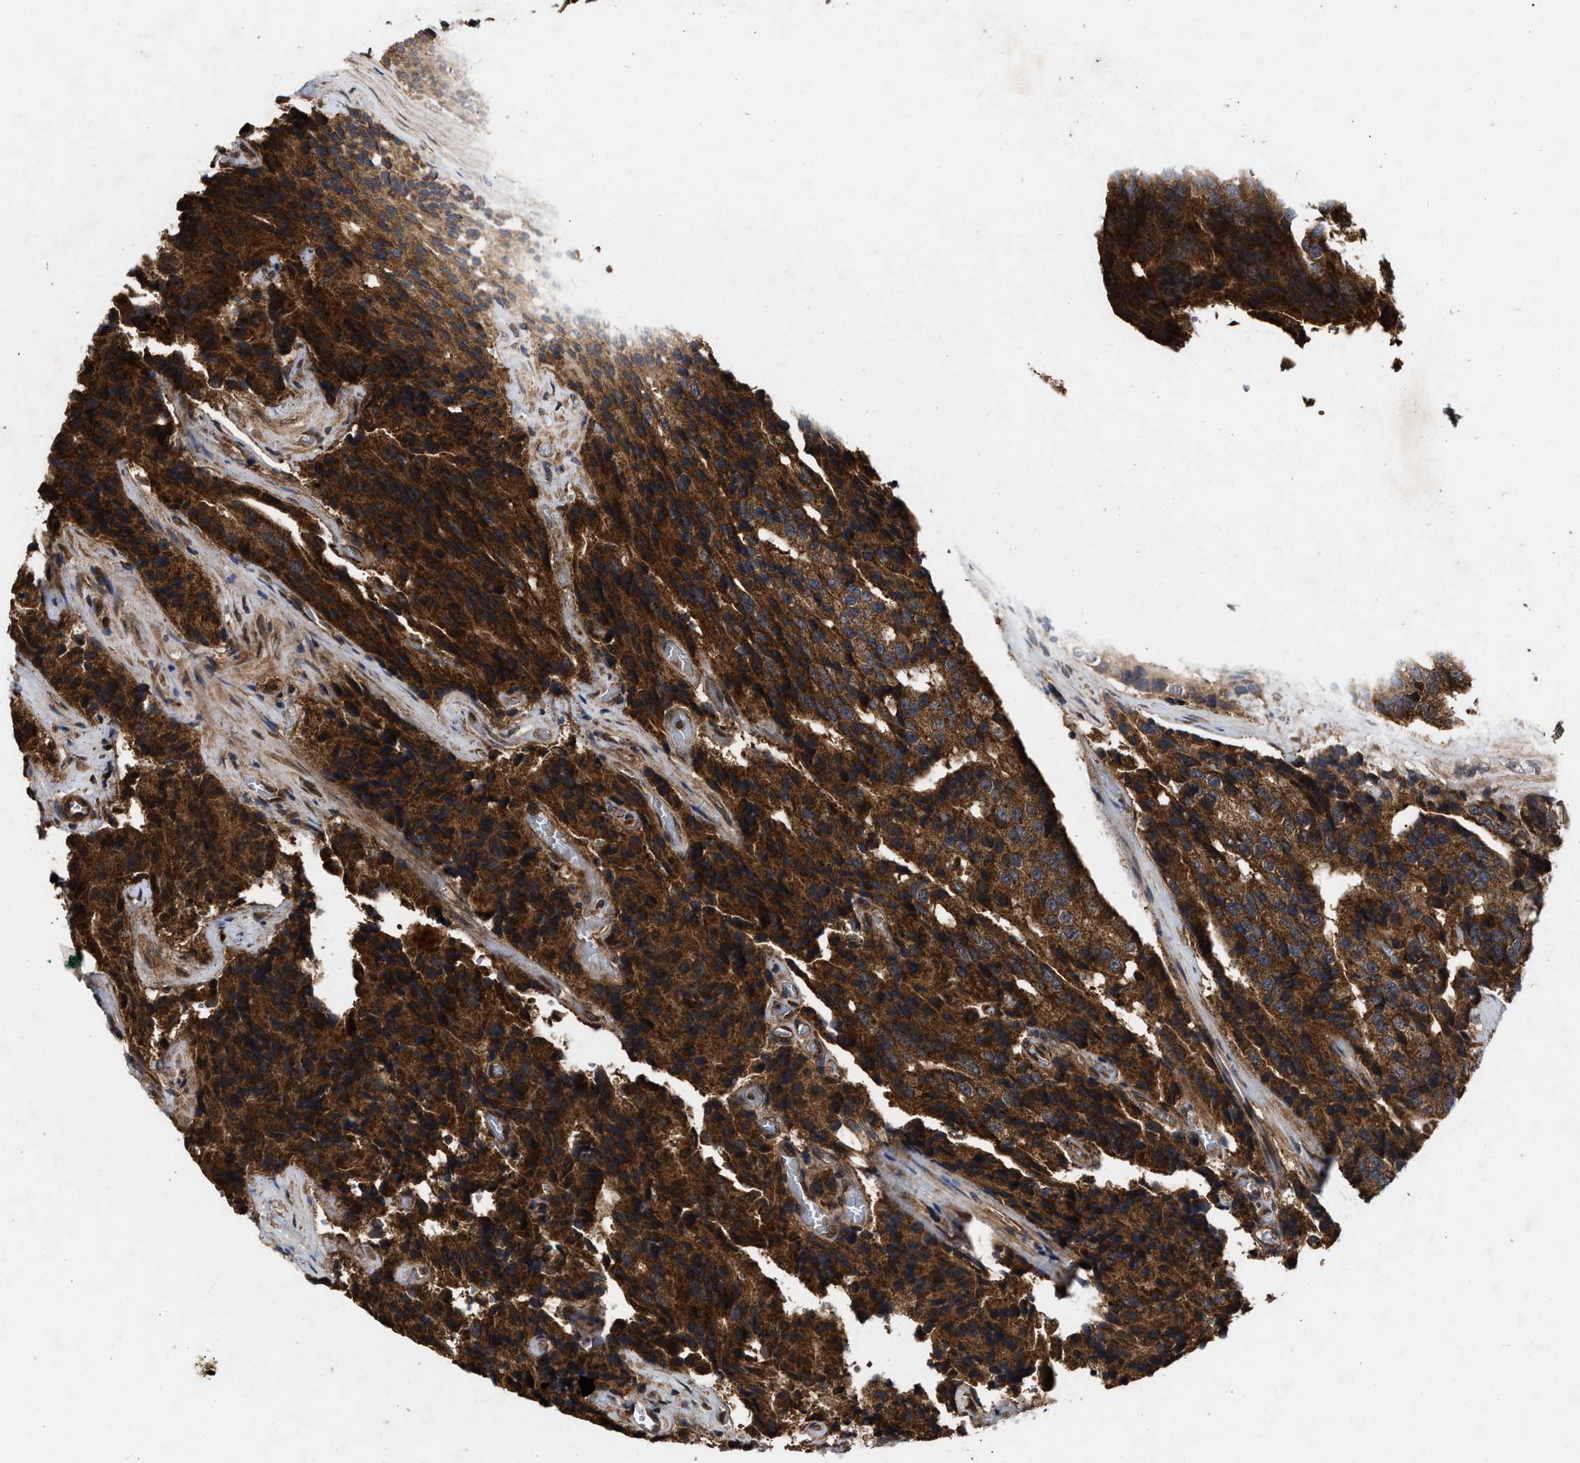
{"staining": {"intensity": "strong", "quantity": ">75%", "location": "cytoplasmic/membranous"}, "tissue": "prostate cancer", "cell_type": "Tumor cells", "image_type": "cancer", "snomed": [{"axis": "morphology", "description": "Adenocarcinoma, High grade"}, {"axis": "topography", "description": "Prostate"}], "caption": "This histopathology image shows immunohistochemistry (IHC) staining of human prostate adenocarcinoma (high-grade), with high strong cytoplasmic/membranous positivity in approximately >75% of tumor cells.", "gene": "CFLAR", "patient": {"sex": "male", "age": 58}}